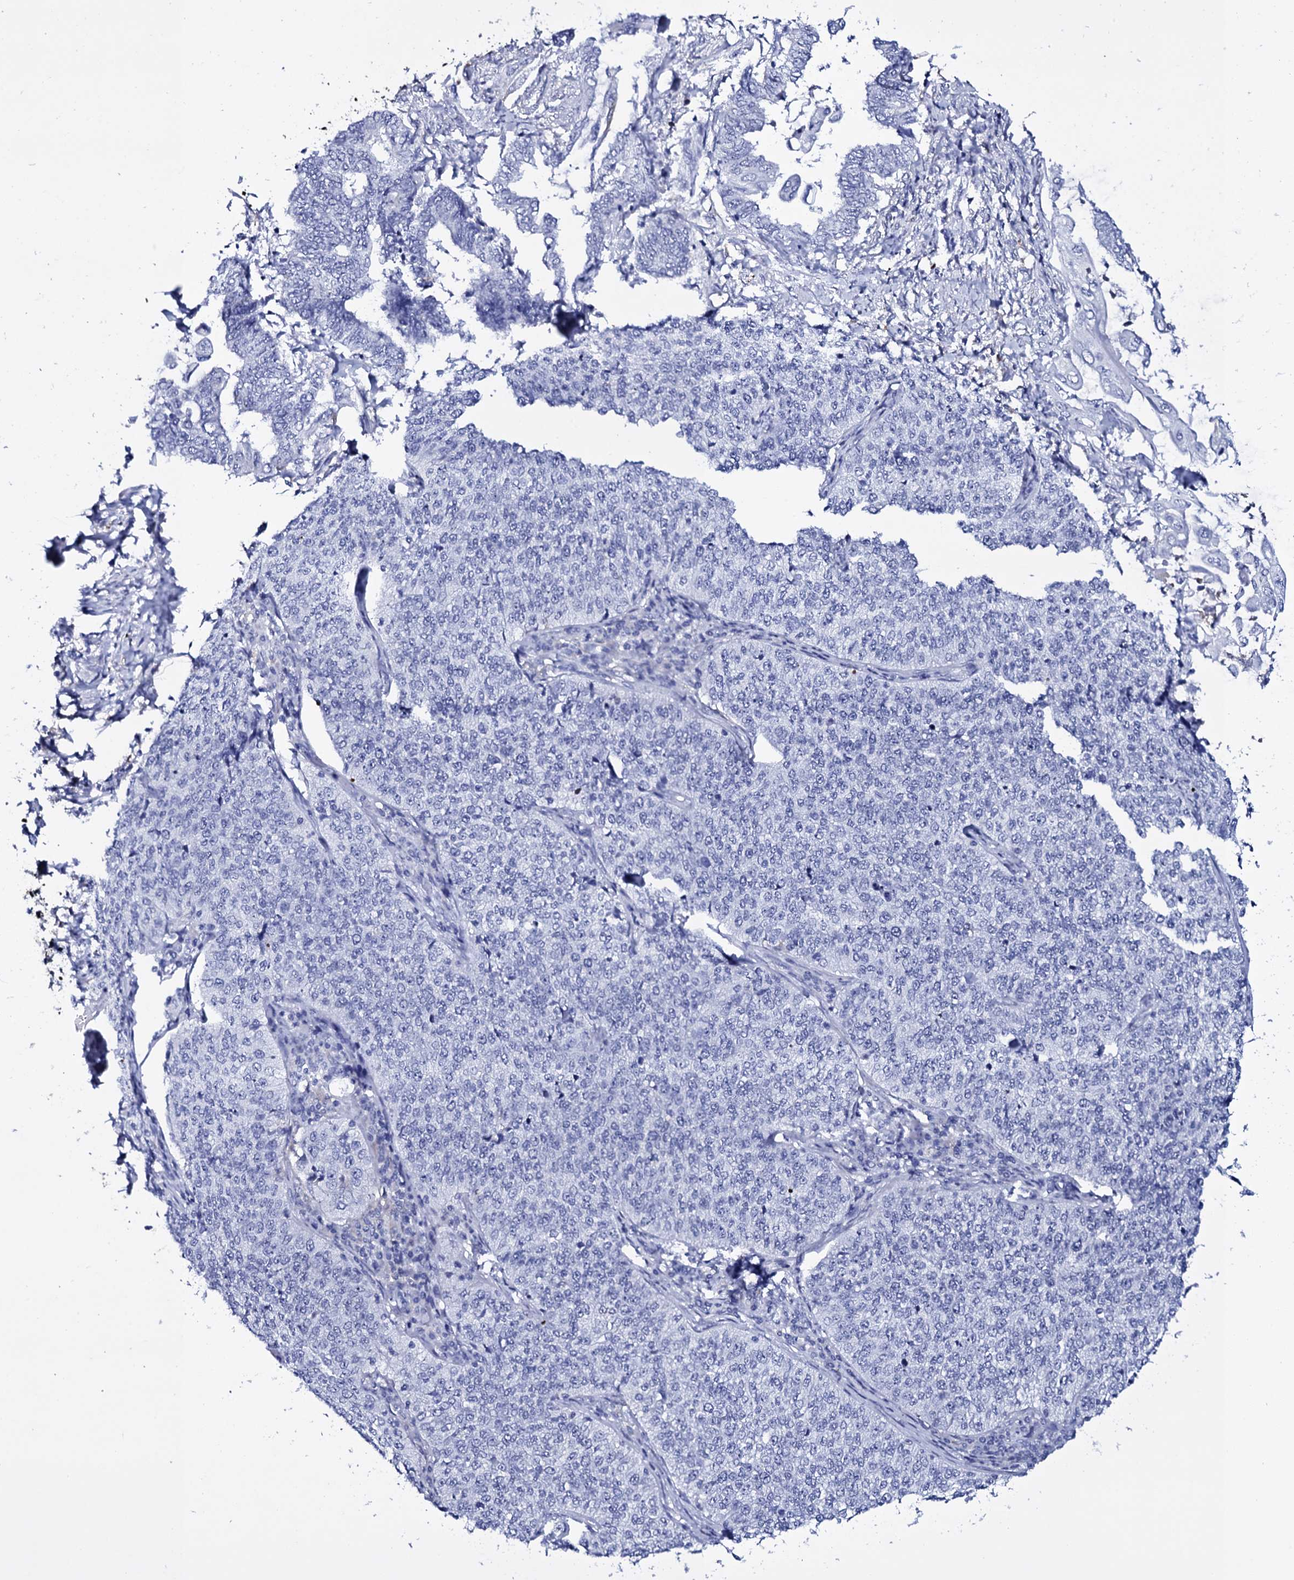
{"staining": {"intensity": "negative", "quantity": "none", "location": "none"}, "tissue": "cervical cancer", "cell_type": "Tumor cells", "image_type": "cancer", "snomed": [{"axis": "morphology", "description": "Squamous cell carcinoma, NOS"}, {"axis": "topography", "description": "Cervix"}], "caption": "Immunohistochemistry micrograph of human cervical squamous cell carcinoma stained for a protein (brown), which reveals no expression in tumor cells. (DAB immunohistochemistry, high magnification).", "gene": "ITPRID2", "patient": {"sex": "female", "age": 35}}